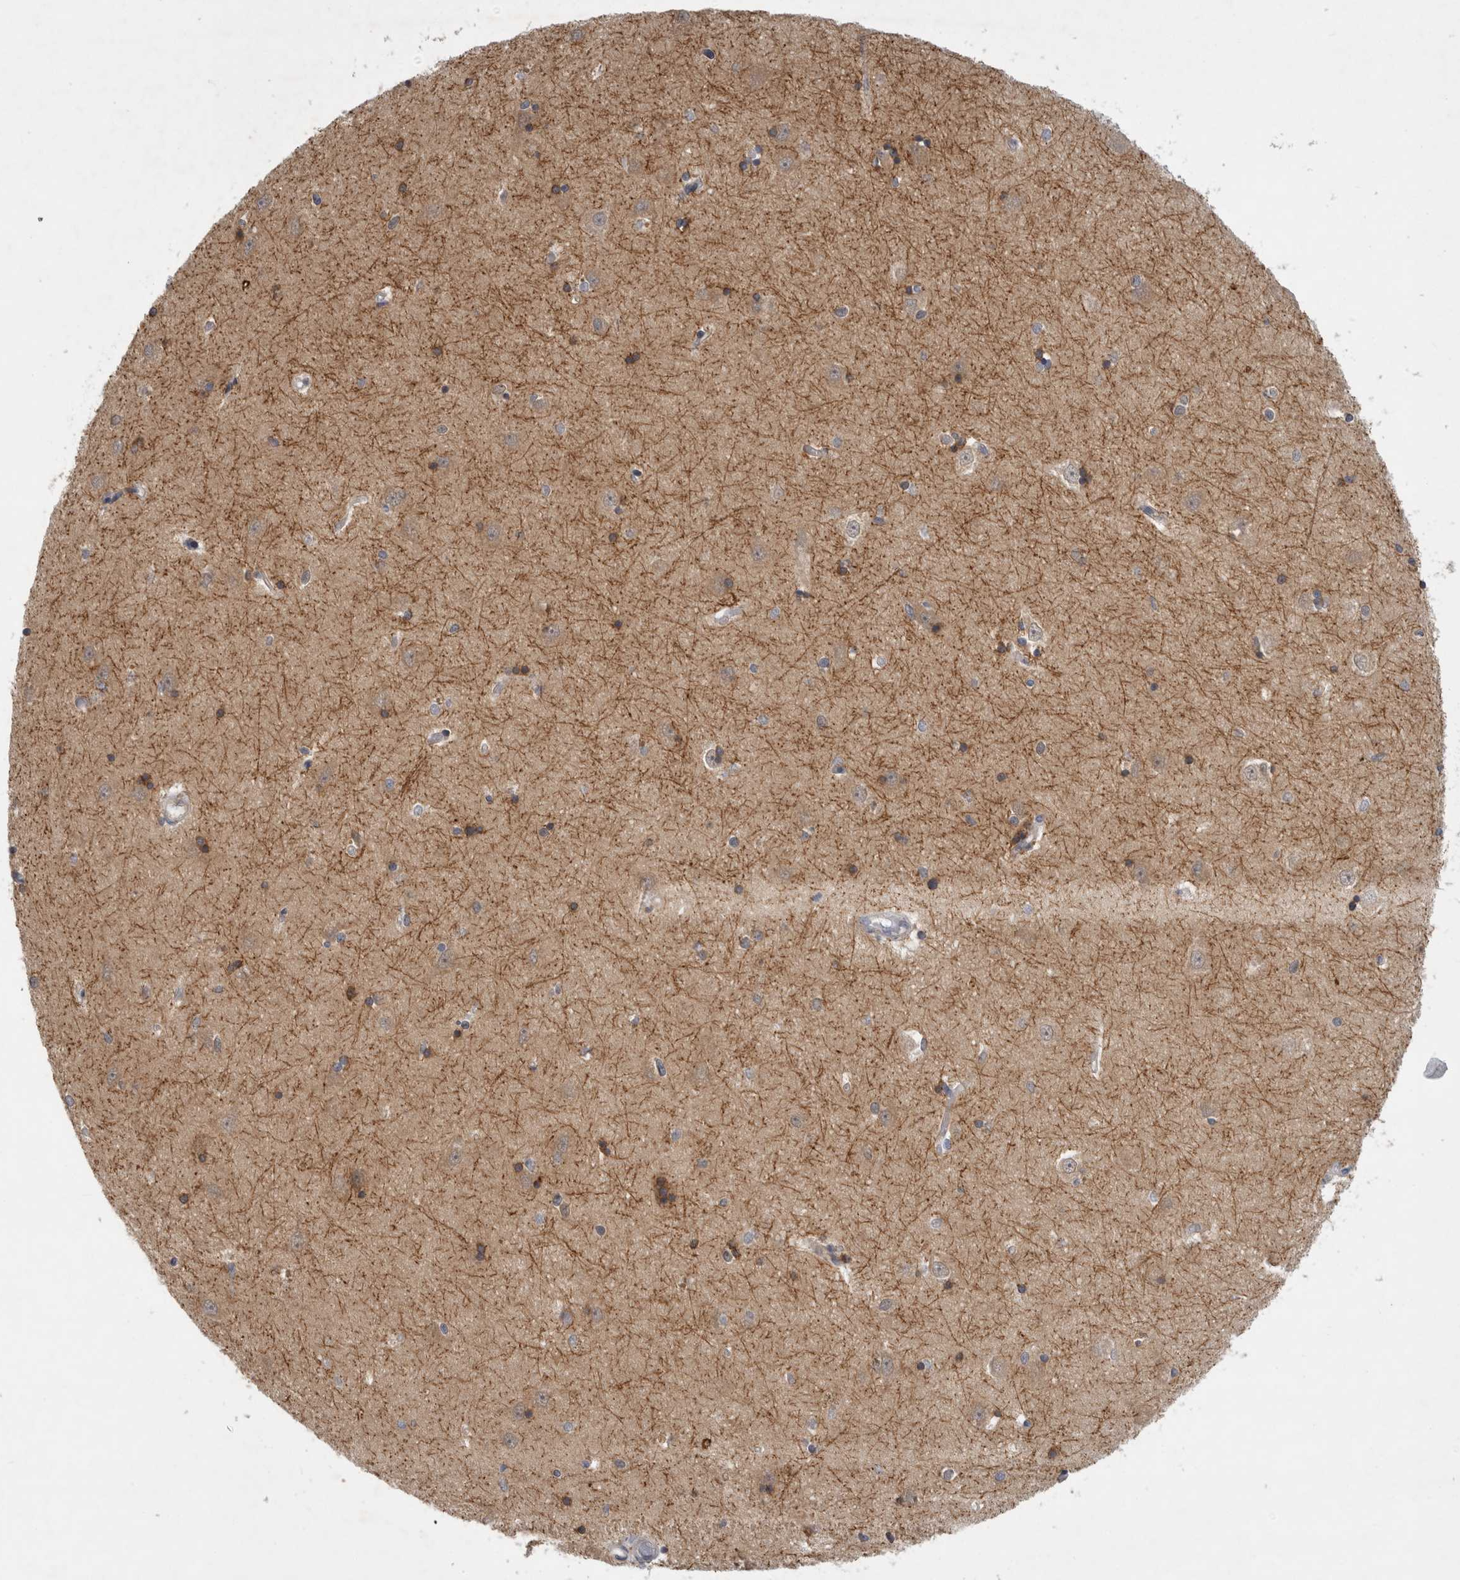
{"staining": {"intensity": "weak", "quantity": "<25%", "location": "cytoplasmic/membranous"}, "tissue": "hippocampus", "cell_type": "Glial cells", "image_type": "normal", "snomed": [{"axis": "morphology", "description": "Normal tissue, NOS"}, {"axis": "topography", "description": "Hippocampus"}], "caption": "DAB (3,3'-diaminobenzidine) immunohistochemical staining of normal human hippocampus demonstrates no significant expression in glial cells.", "gene": "AASDHPPT", "patient": {"sex": "male", "age": 45}}